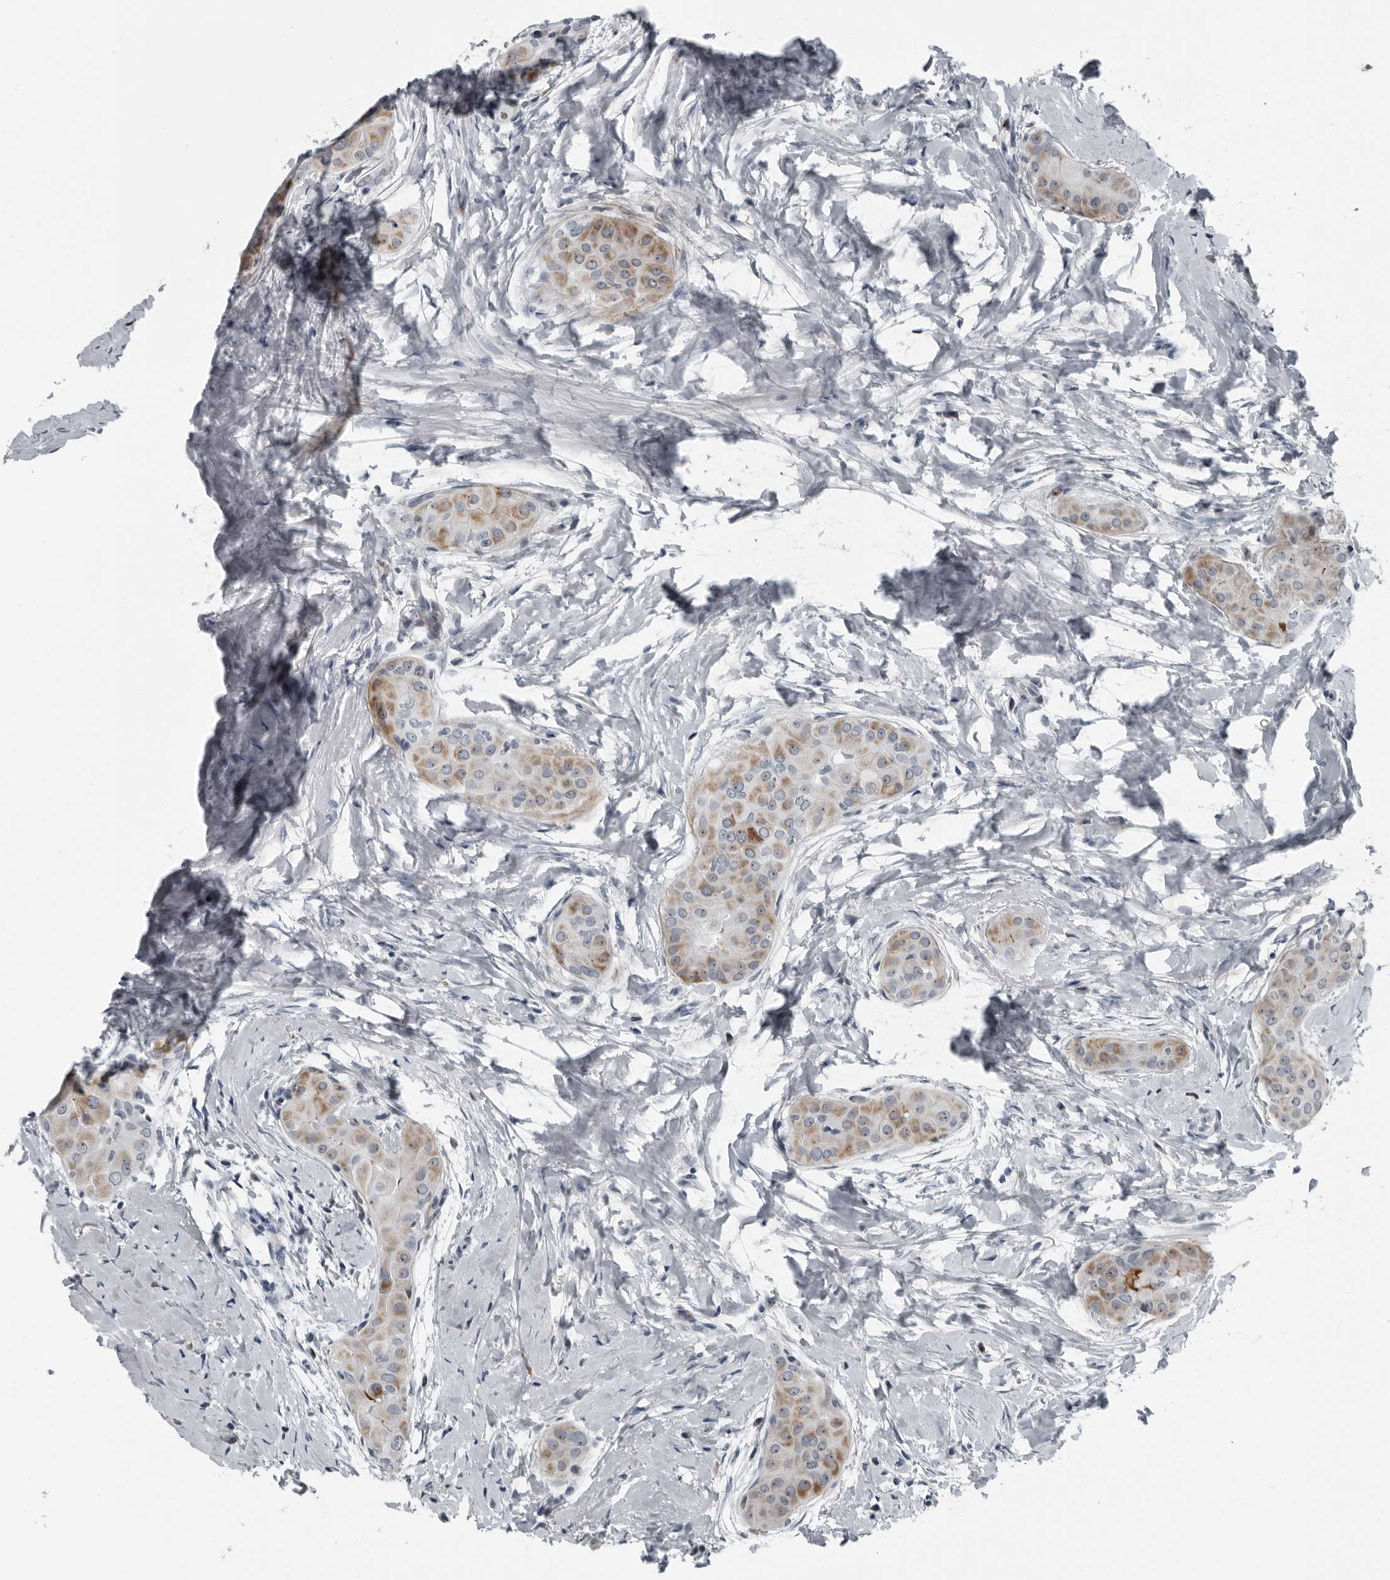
{"staining": {"intensity": "moderate", "quantity": "25%-75%", "location": "cytoplasmic/membranous"}, "tissue": "thyroid cancer", "cell_type": "Tumor cells", "image_type": "cancer", "snomed": [{"axis": "morphology", "description": "Papillary adenocarcinoma, NOS"}, {"axis": "topography", "description": "Thyroid gland"}], "caption": "High-power microscopy captured an immunohistochemistry (IHC) histopathology image of thyroid papillary adenocarcinoma, revealing moderate cytoplasmic/membranous expression in about 25%-75% of tumor cells.", "gene": "PDCD11", "patient": {"sex": "male", "age": 33}}